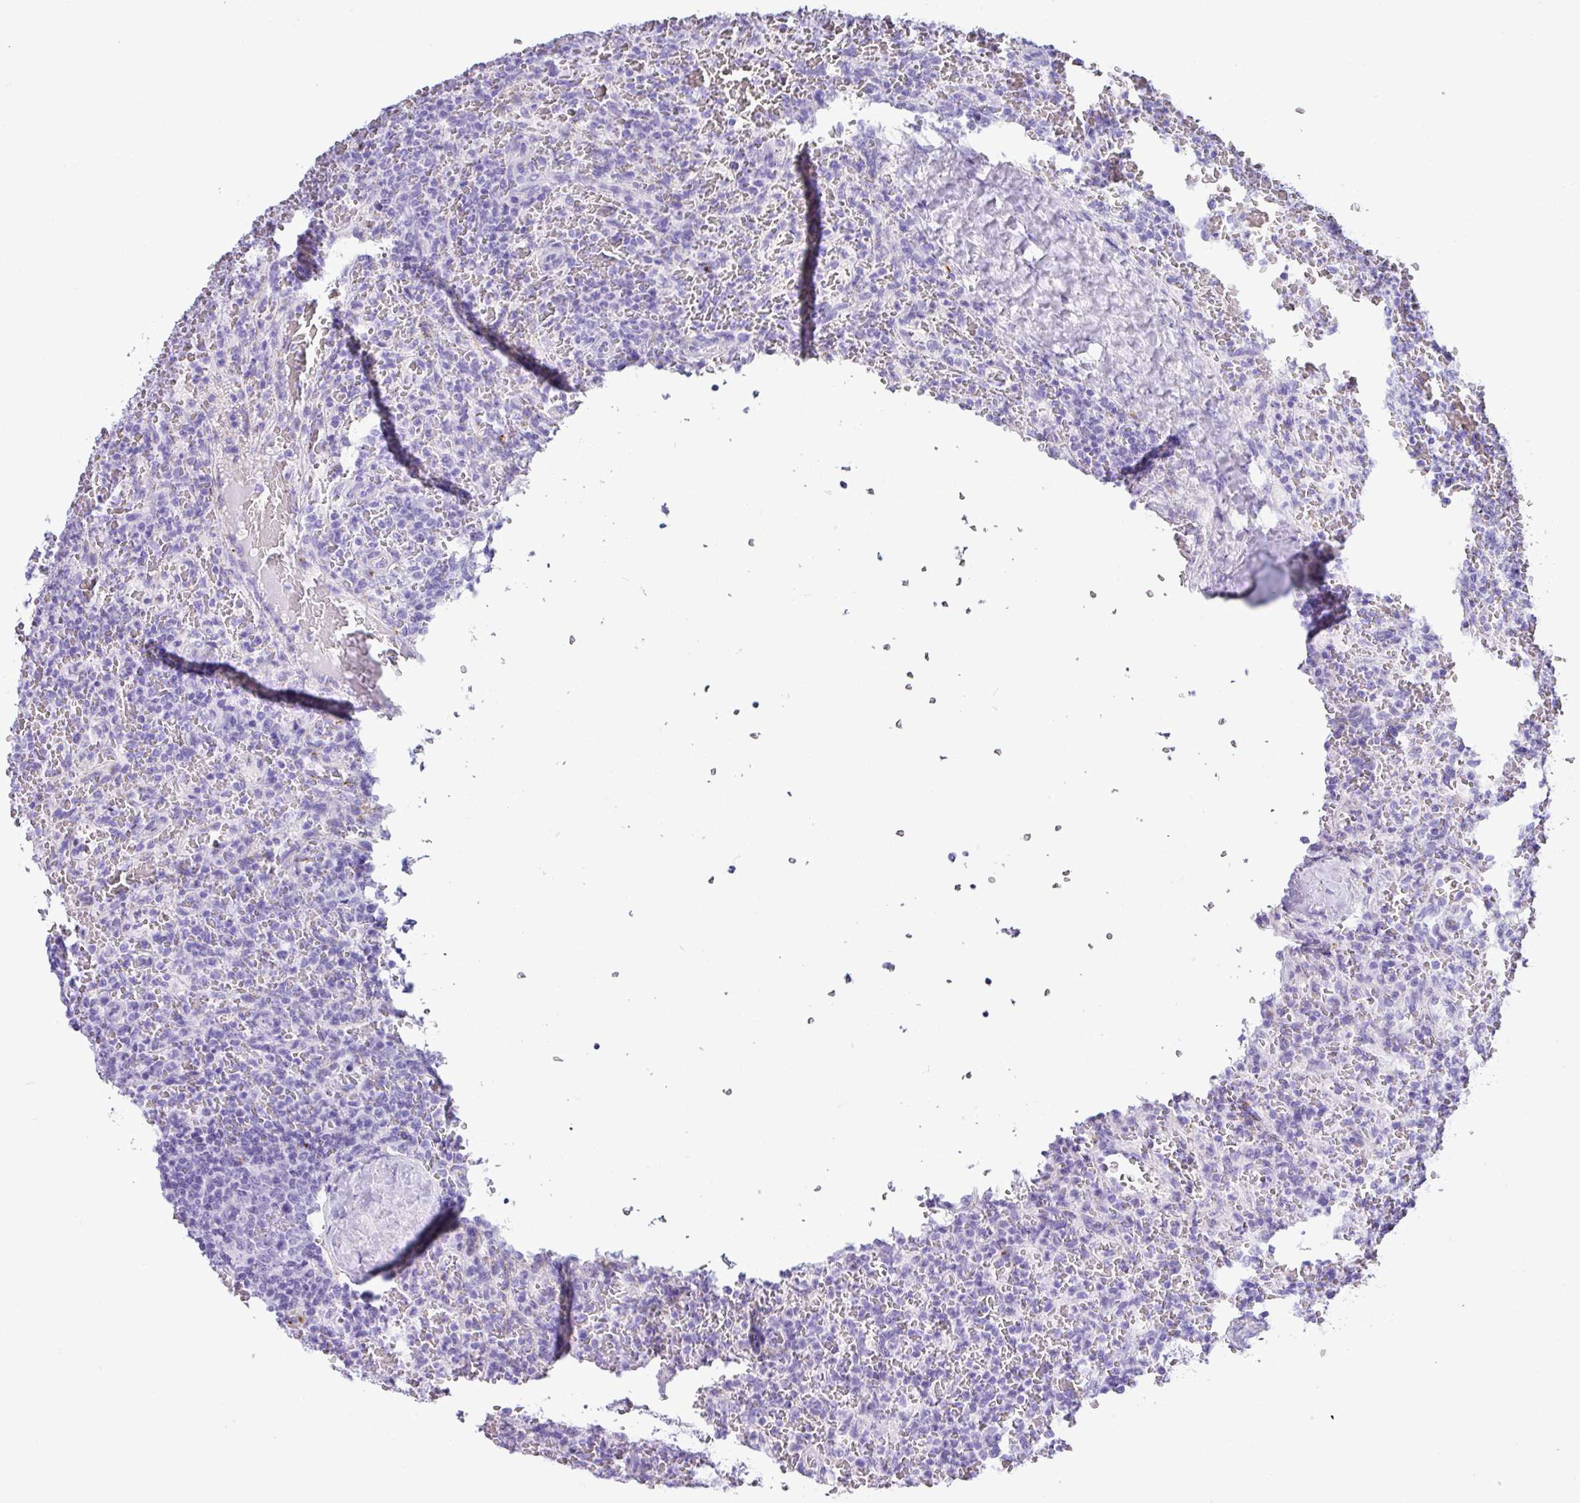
{"staining": {"intensity": "negative", "quantity": "none", "location": "none"}, "tissue": "lymphoma", "cell_type": "Tumor cells", "image_type": "cancer", "snomed": [{"axis": "morphology", "description": "Malignant lymphoma, non-Hodgkin's type, Low grade"}, {"axis": "topography", "description": "Spleen"}], "caption": "Immunohistochemistry (IHC) of human low-grade malignant lymphoma, non-Hodgkin's type exhibits no expression in tumor cells.", "gene": "ZG16", "patient": {"sex": "female", "age": 64}}